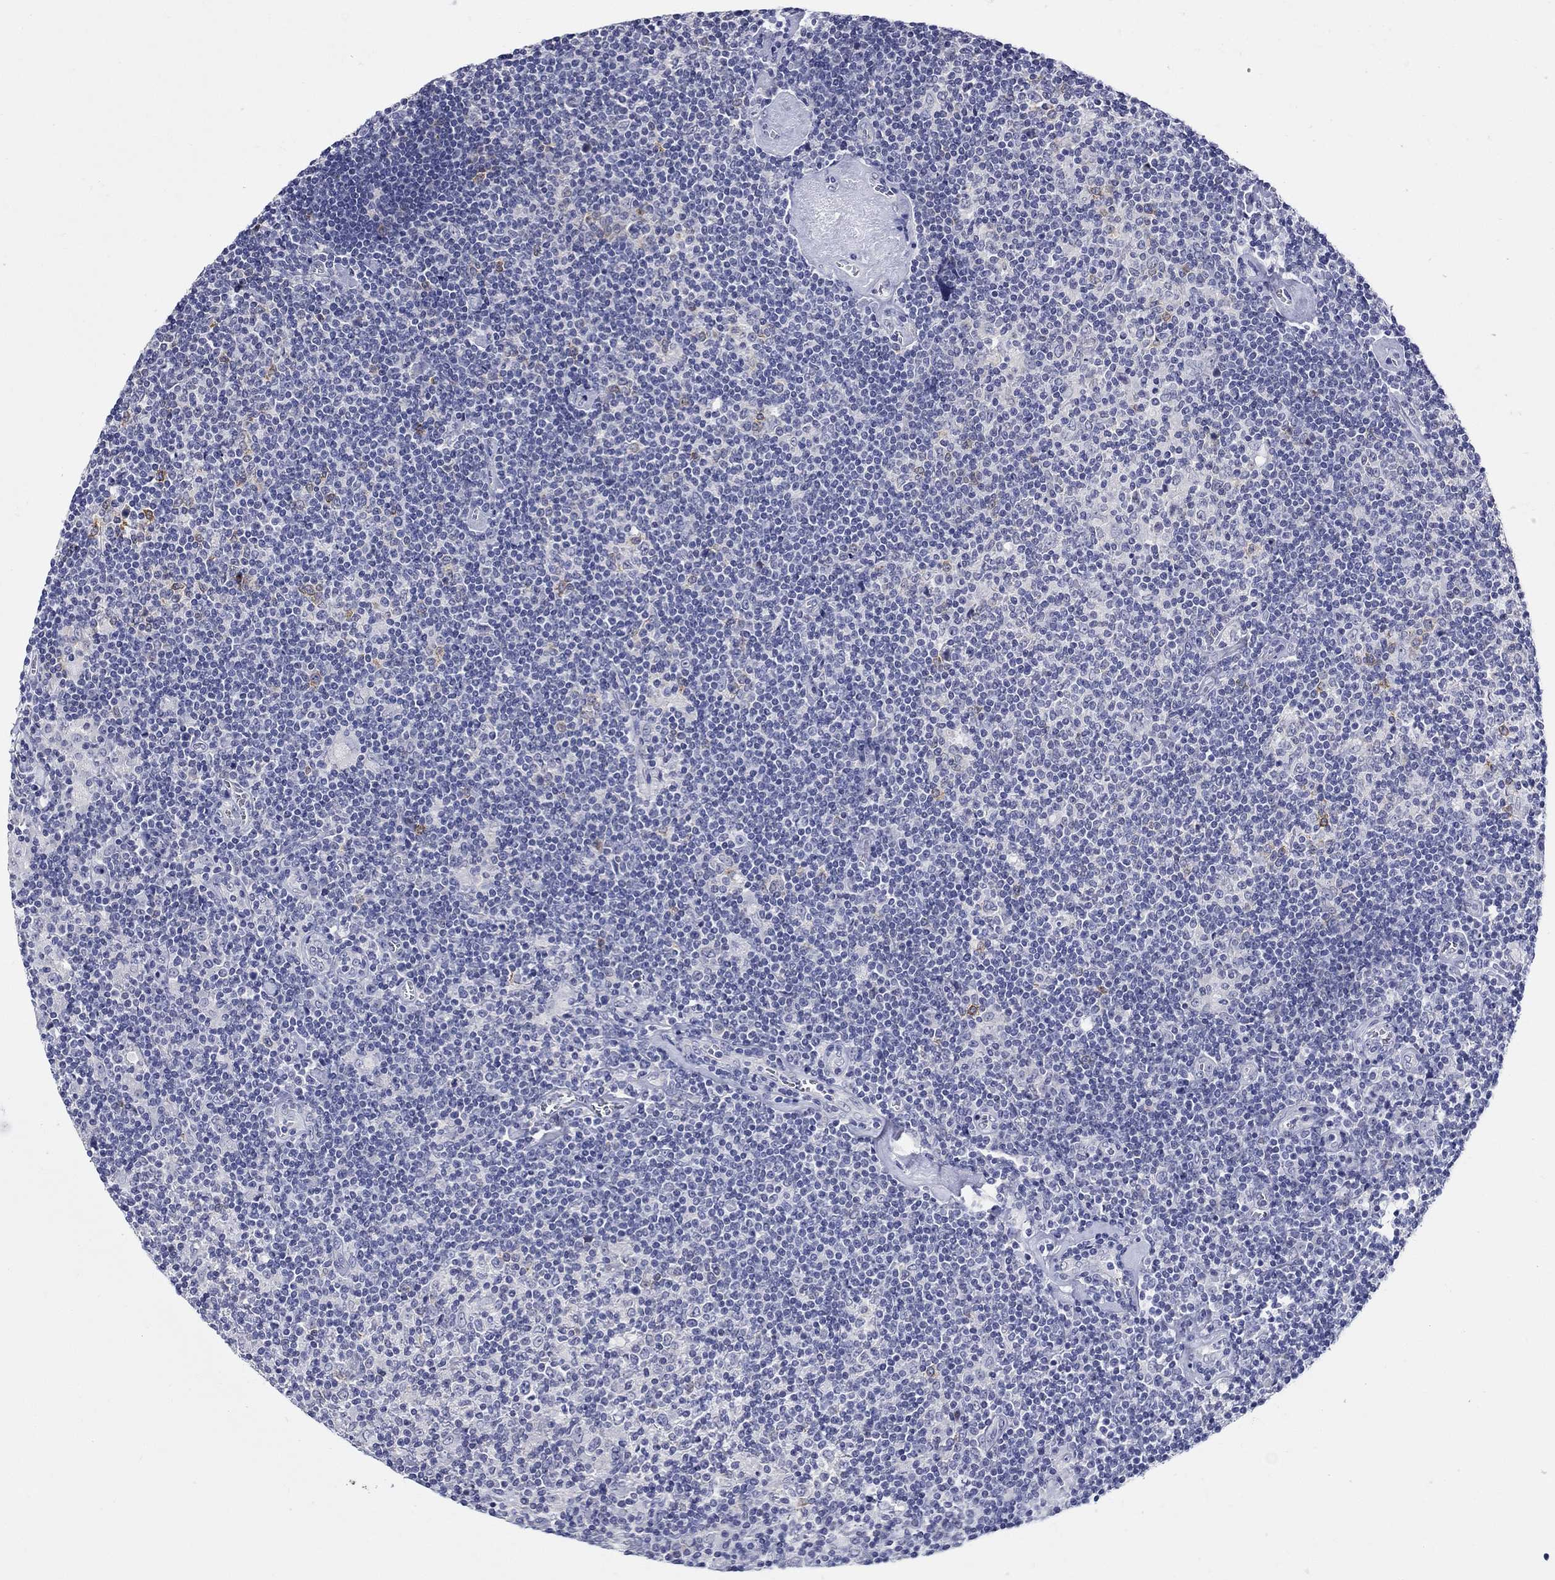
{"staining": {"intensity": "negative", "quantity": "none", "location": "none"}, "tissue": "lymphoma", "cell_type": "Tumor cells", "image_type": "cancer", "snomed": [{"axis": "morphology", "description": "Hodgkin's disease, NOS"}, {"axis": "topography", "description": "Lymph node"}], "caption": "High magnification brightfield microscopy of lymphoma stained with DAB (3,3'-diaminobenzidine) (brown) and counterstained with hematoxylin (blue): tumor cells show no significant positivity.", "gene": "SLC30A3", "patient": {"sex": "male", "age": 40}}